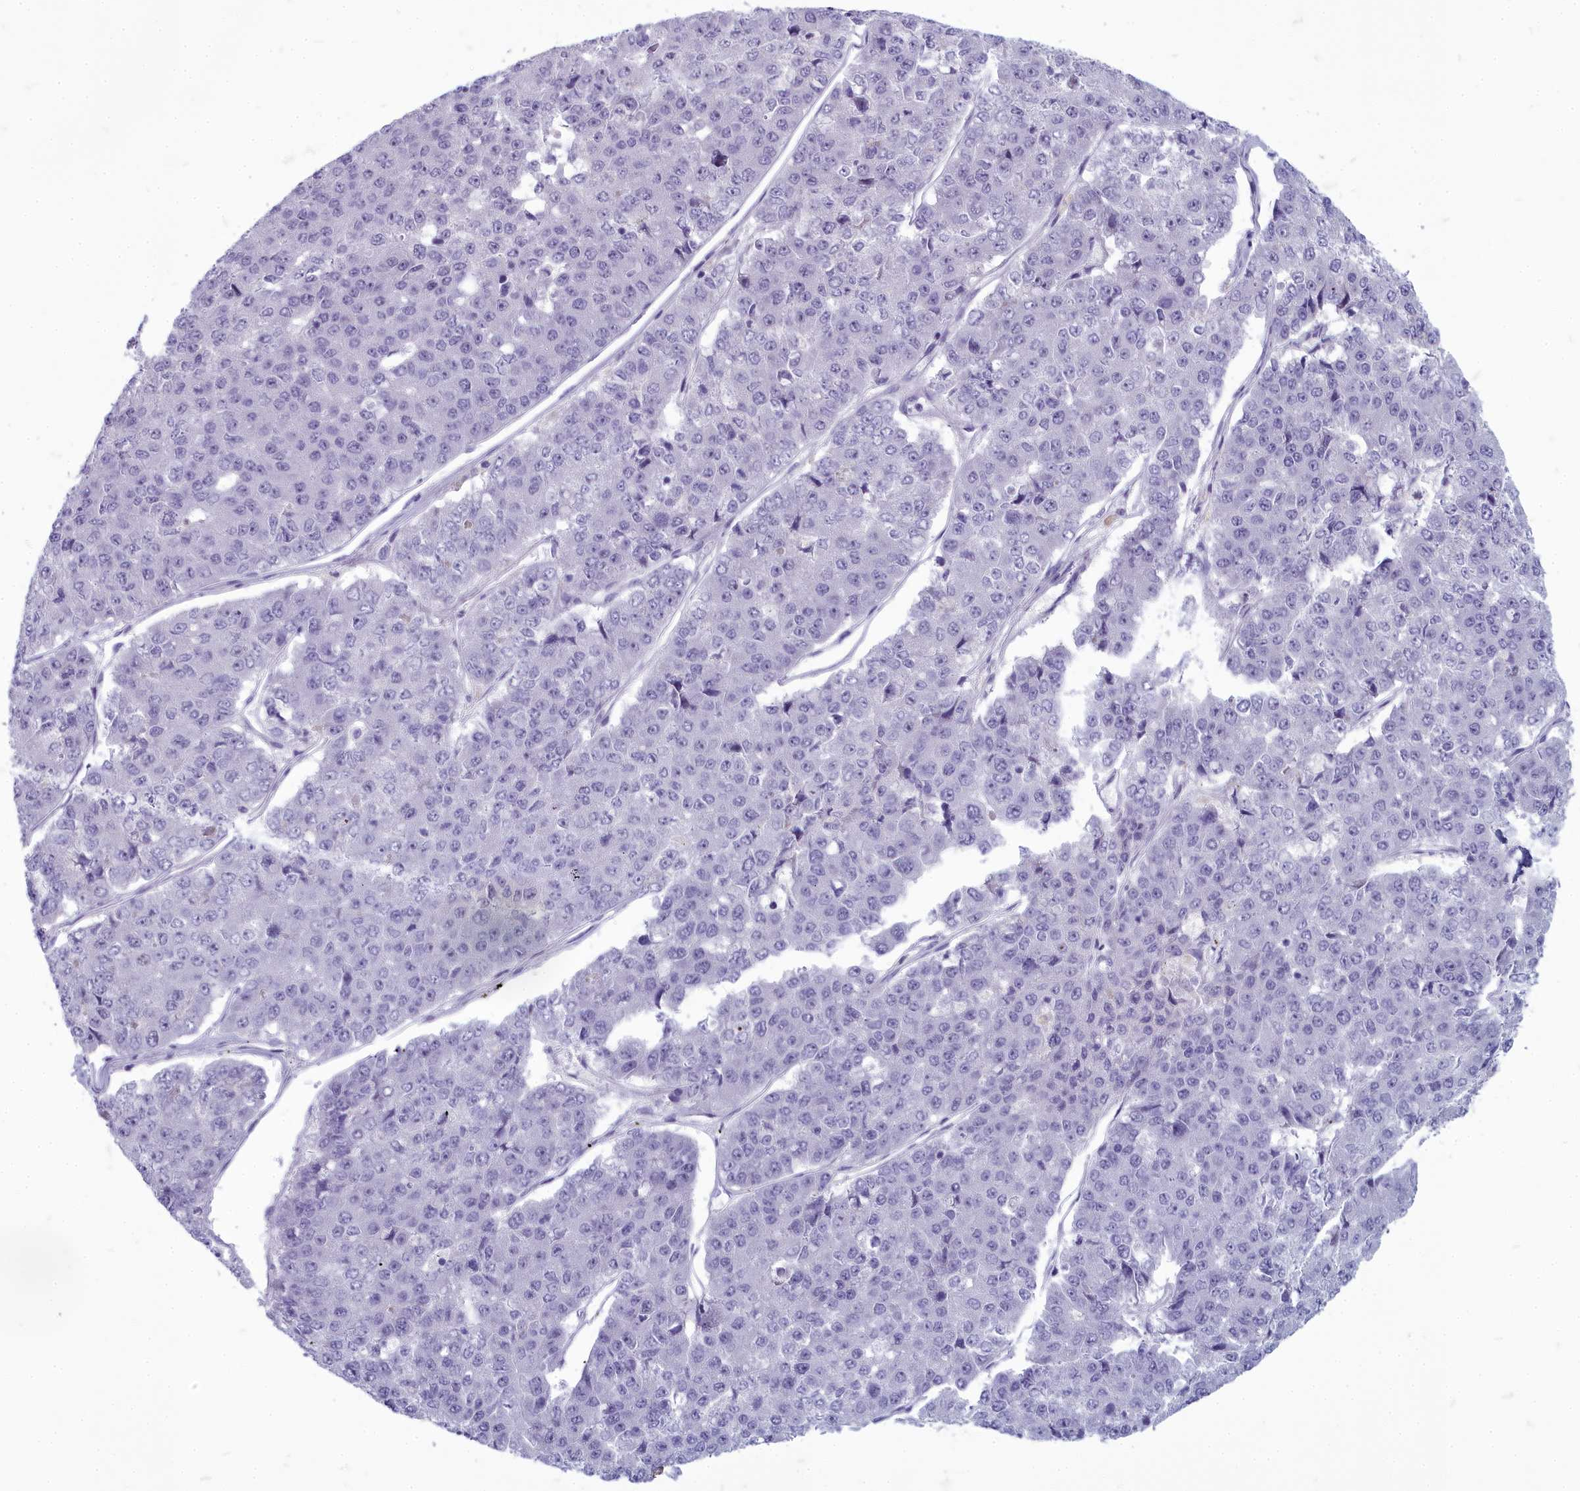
{"staining": {"intensity": "moderate", "quantity": "<25%", "location": "cytoplasmic/membranous"}, "tissue": "pancreatic cancer", "cell_type": "Tumor cells", "image_type": "cancer", "snomed": [{"axis": "morphology", "description": "Adenocarcinoma, NOS"}, {"axis": "topography", "description": "Pancreas"}], "caption": "Adenocarcinoma (pancreatic) stained with DAB (3,3'-diaminobenzidine) immunohistochemistry demonstrates low levels of moderate cytoplasmic/membranous expression in about <25% of tumor cells. (Brightfield microscopy of DAB IHC at high magnification).", "gene": "INSYN2A", "patient": {"sex": "male", "age": 50}}